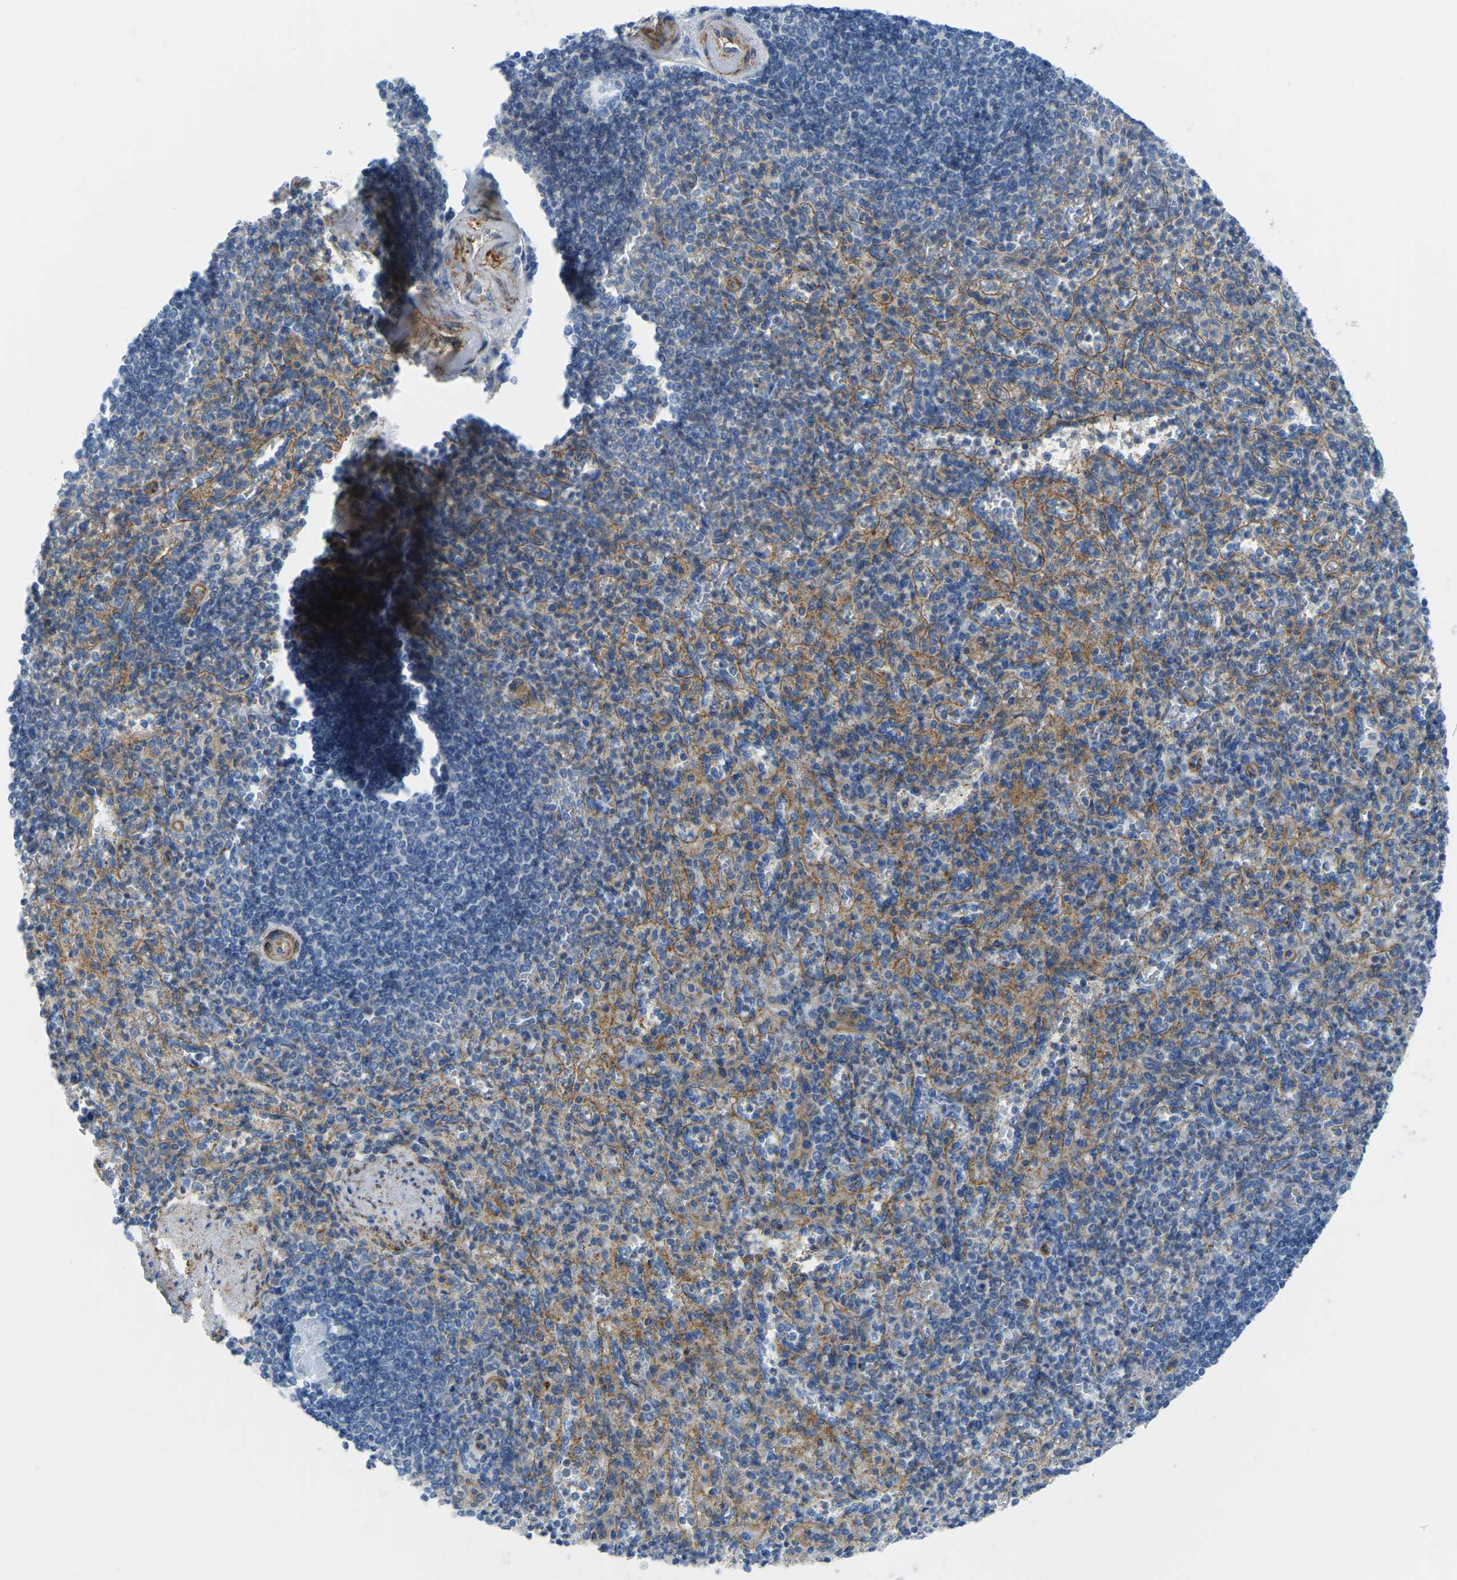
{"staining": {"intensity": "moderate", "quantity": "25%-75%", "location": "cytoplasmic/membranous"}, "tissue": "spleen", "cell_type": "Cells in red pulp", "image_type": "normal", "snomed": [{"axis": "morphology", "description": "Normal tissue, NOS"}, {"axis": "topography", "description": "Spleen"}], "caption": "A brown stain shows moderate cytoplasmic/membranous staining of a protein in cells in red pulp of unremarkable human spleen. (Stains: DAB (3,3'-diaminobenzidine) in brown, nuclei in blue, Microscopy: brightfield microscopy at high magnification).", "gene": "MYL3", "patient": {"sex": "female", "age": 74}}